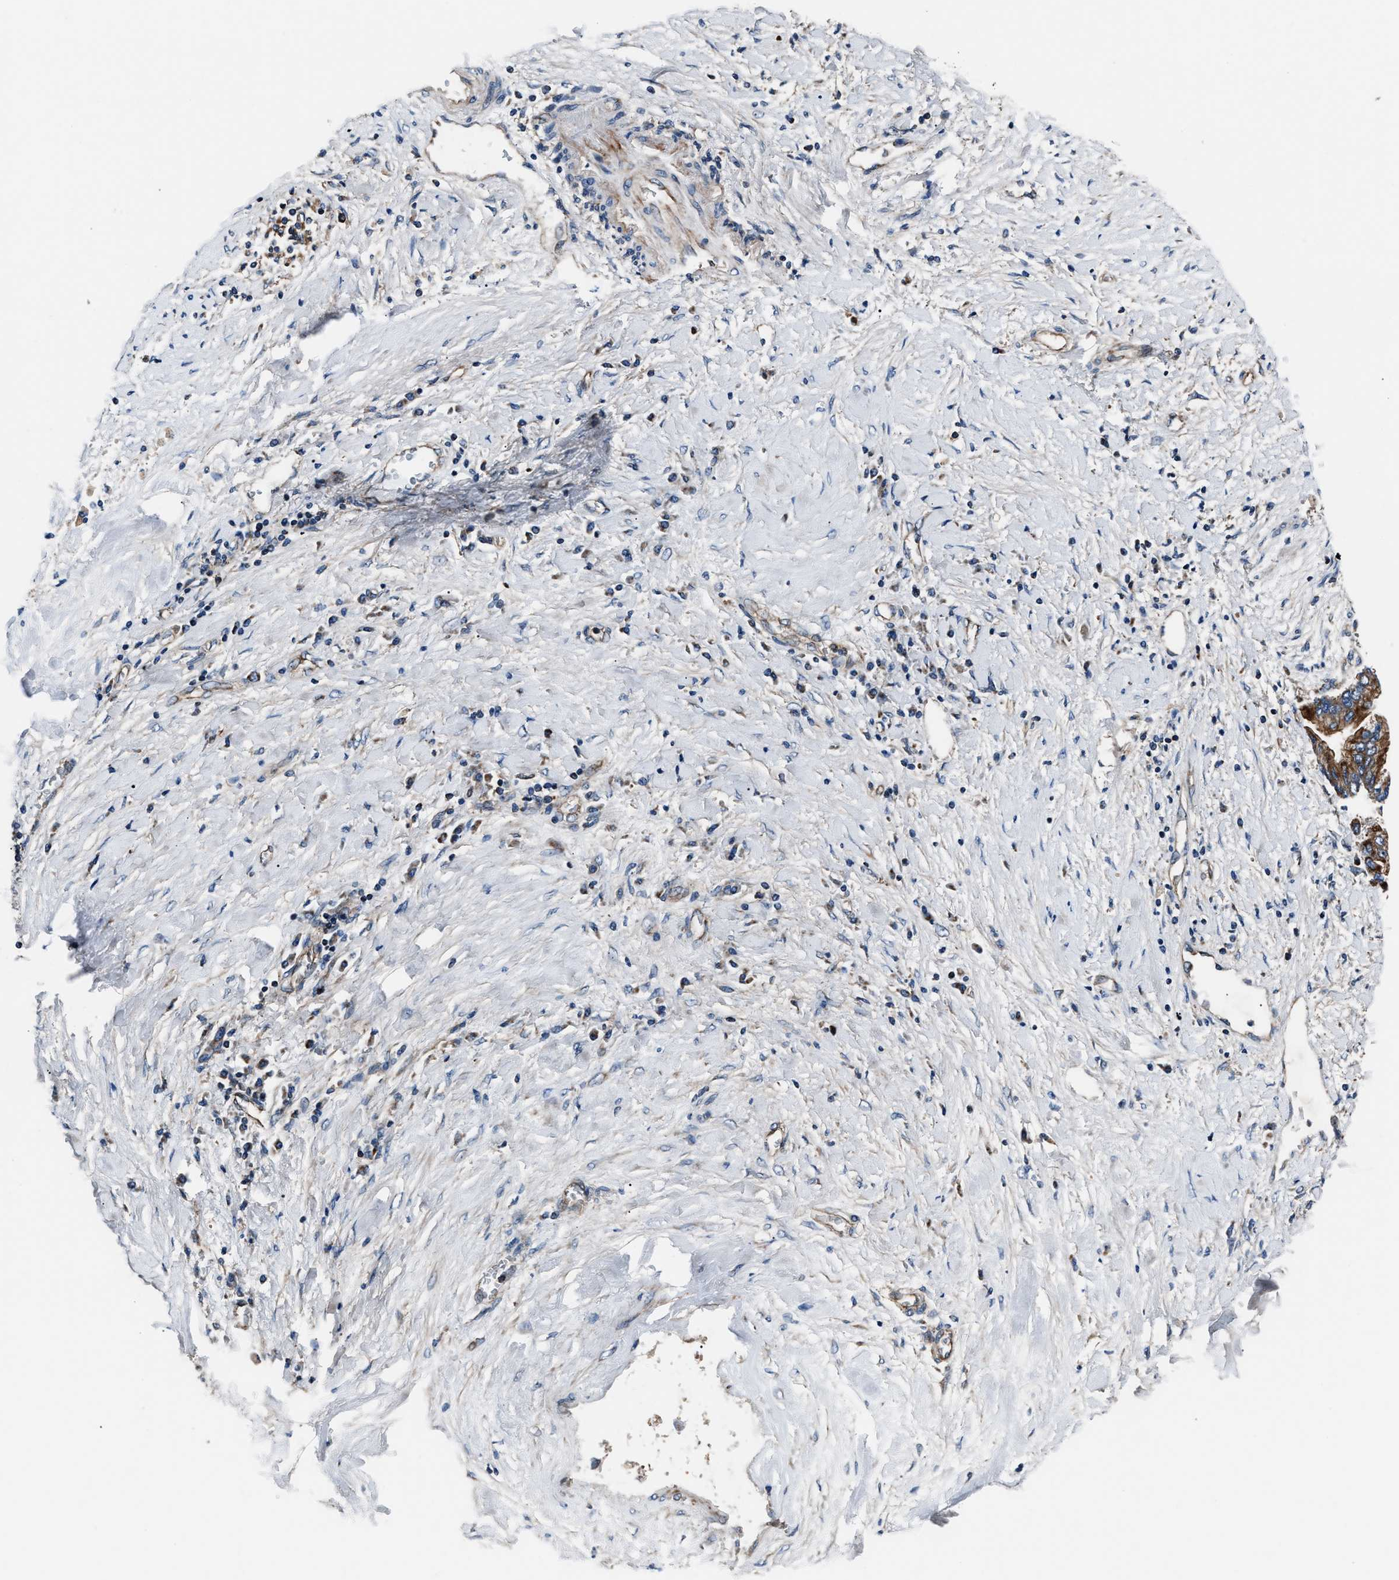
{"staining": {"intensity": "moderate", "quantity": ">75%", "location": "cytoplasmic/membranous"}, "tissue": "liver cancer", "cell_type": "Tumor cells", "image_type": "cancer", "snomed": [{"axis": "morphology", "description": "Cholangiocarcinoma"}, {"axis": "topography", "description": "Liver"}], "caption": "Moderate cytoplasmic/membranous positivity is present in about >75% of tumor cells in cholangiocarcinoma (liver). The staining was performed using DAB, with brown indicating positive protein expression. Nuclei are stained blue with hematoxylin.", "gene": "GGCT", "patient": {"sex": "male", "age": 50}}